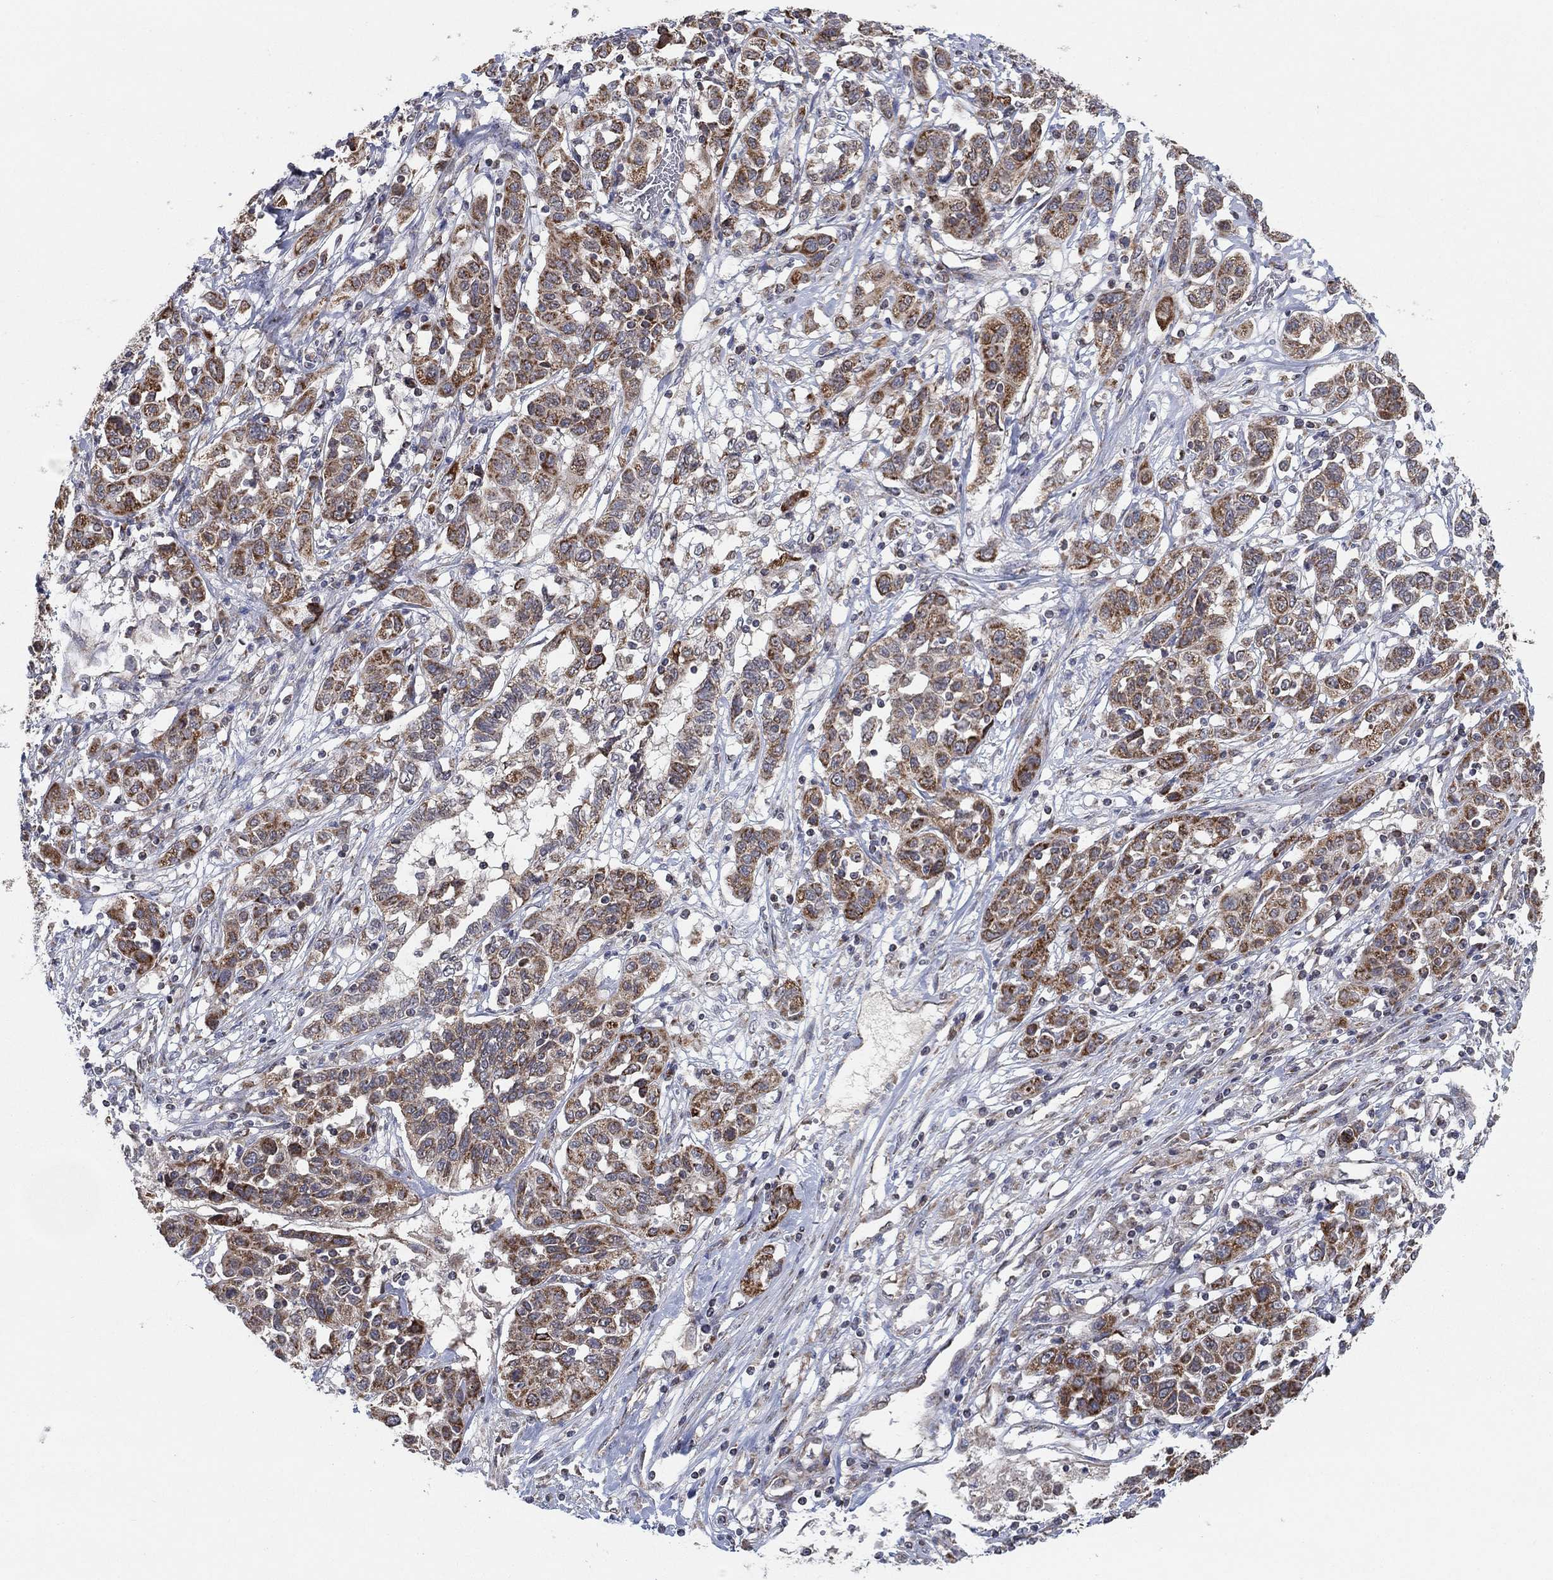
{"staining": {"intensity": "moderate", "quantity": ">75%", "location": "cytoplasmic/membranous"}, "tissue": "liver cancer", "cell_type": "Tumor cells", "image_type": "cancer", "snomed": [{"axis": "morphology", "description": "Adenocarcinoma, NOS"}, {"axis": "morphology", "description": "Cholangiocarcinoma"}, {"axis": "topography", "description": "Liver"}], "caption": "Liver cancer (adenocarcinoma) stained for a protein shows moderate cytoplasmic/membranous positivity in tumor cells. (brown staining indicates protein expression, while blue staining denotes nuclei).", "gene": "PSMG4", "patient": {"sex": "male", "age": 64}}